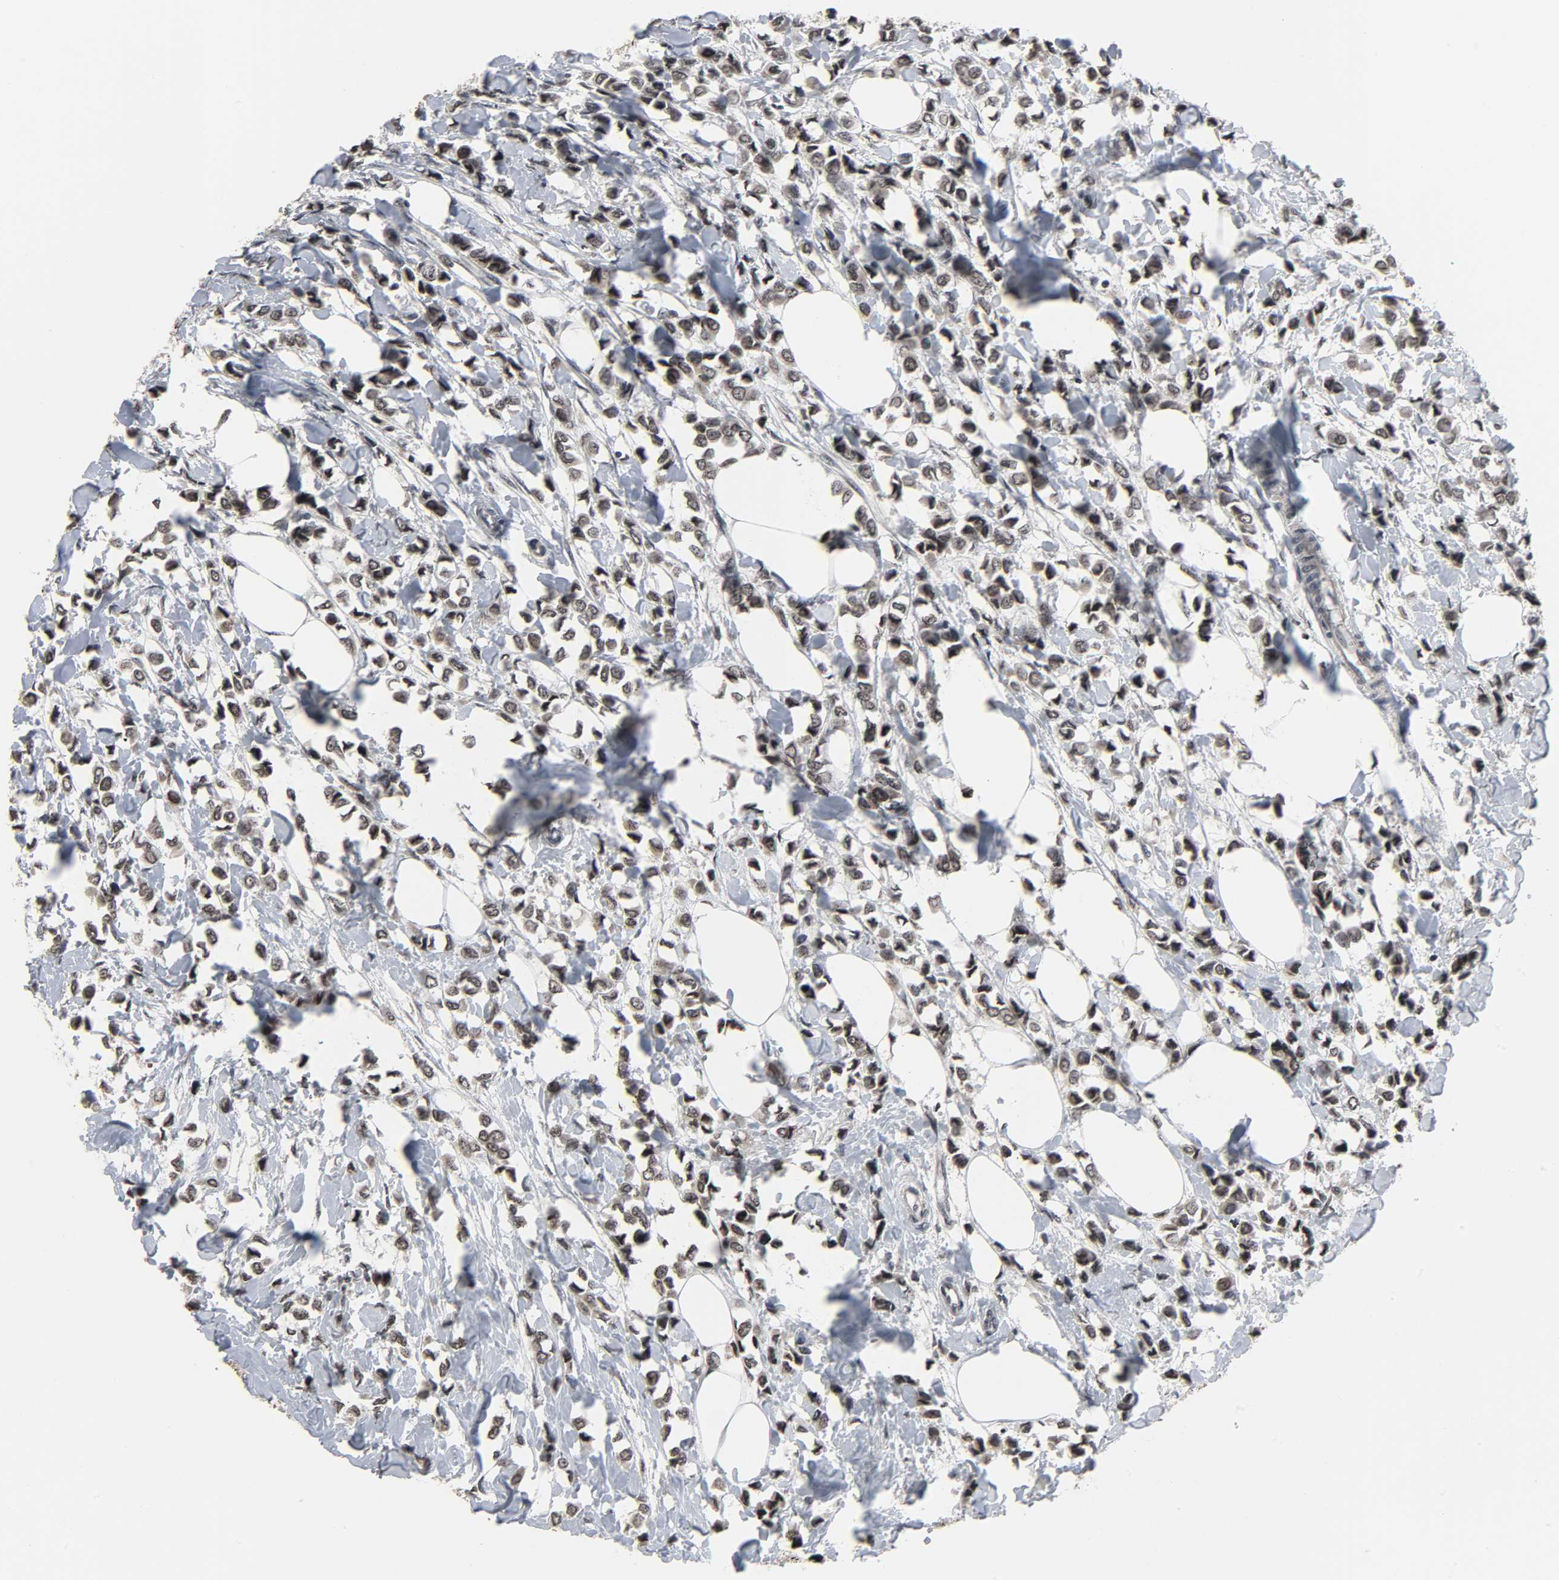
{"staining": {"intensity": "moderate", "quantity": ">75%", "location": "nuclear"}, "tissue": "breast cancer", "cell_type": "Tumor cells", "image_type": "cancer", "snomed": [{"axis": "morphology", "description": "Lobular carcinoma"}, {"axis": "topography", "description": "Breast"}], "caption": "Breast cancer (lobular carcinoma) stained with a brown dye reveals moderate nuclear positive positivity in about >75% of tumor cells.", "gene": "XRCC1", "patient": {"sex": "female", "age": 51}}